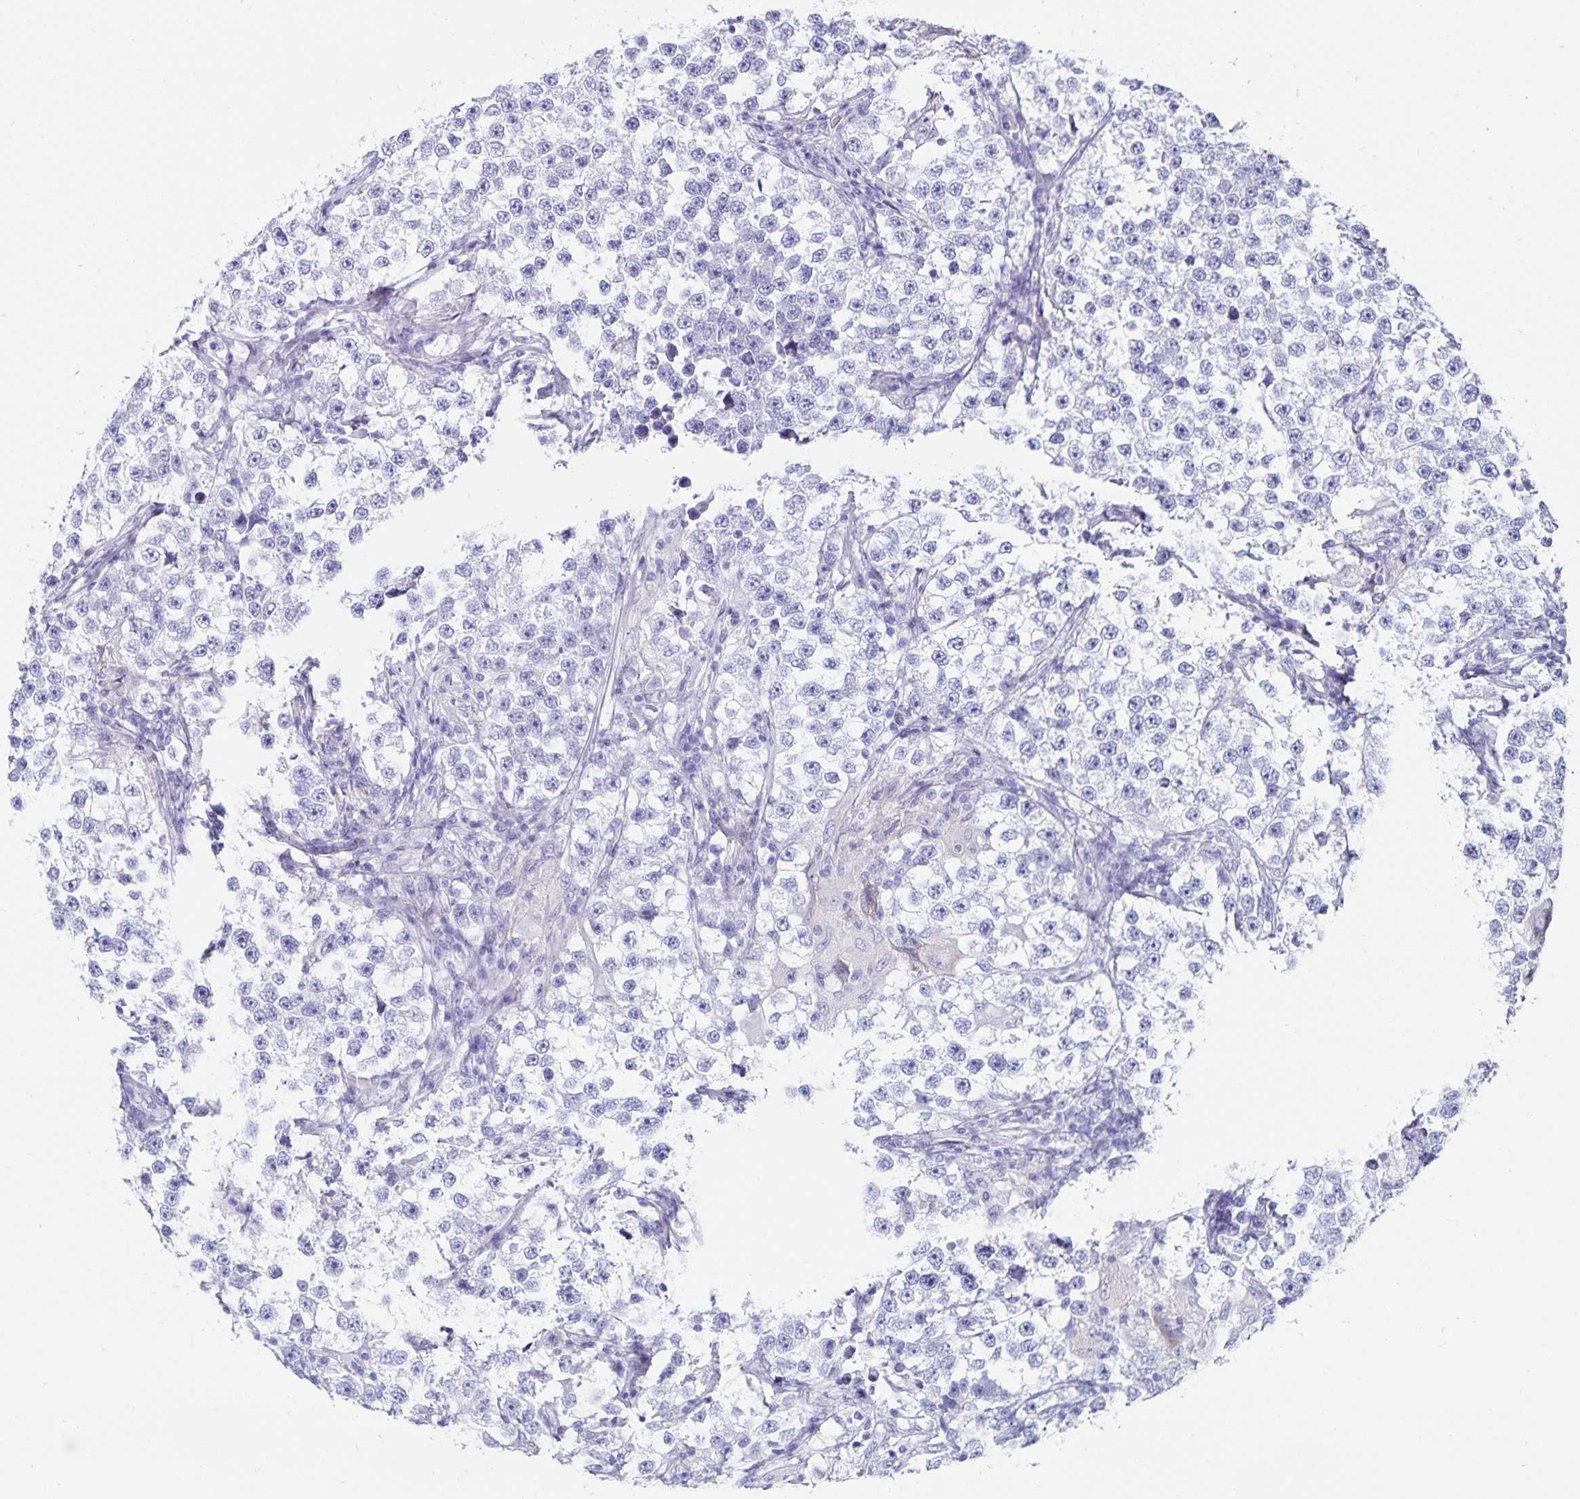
{"staining": {"intensity": "negative", "quantity": "none", "location": "none"}, "tissue": "testis cancer", "cell_type": "Tumor cells", "image_type": "cancer", "snomed": [{"axis": "morphology", "description": "Seminoma, NOS"}, {"axis": "topography", "description": "Testis"}], "caption": "Immunohistochemistry (IHC) of testis cancer reveals no expression in tumor cells. (DAB immunohistochemistry visualized using brightfield microscopy, high magnification).", "gene": "C19orf73", "patient": {"sex": "male", "age": 46}}